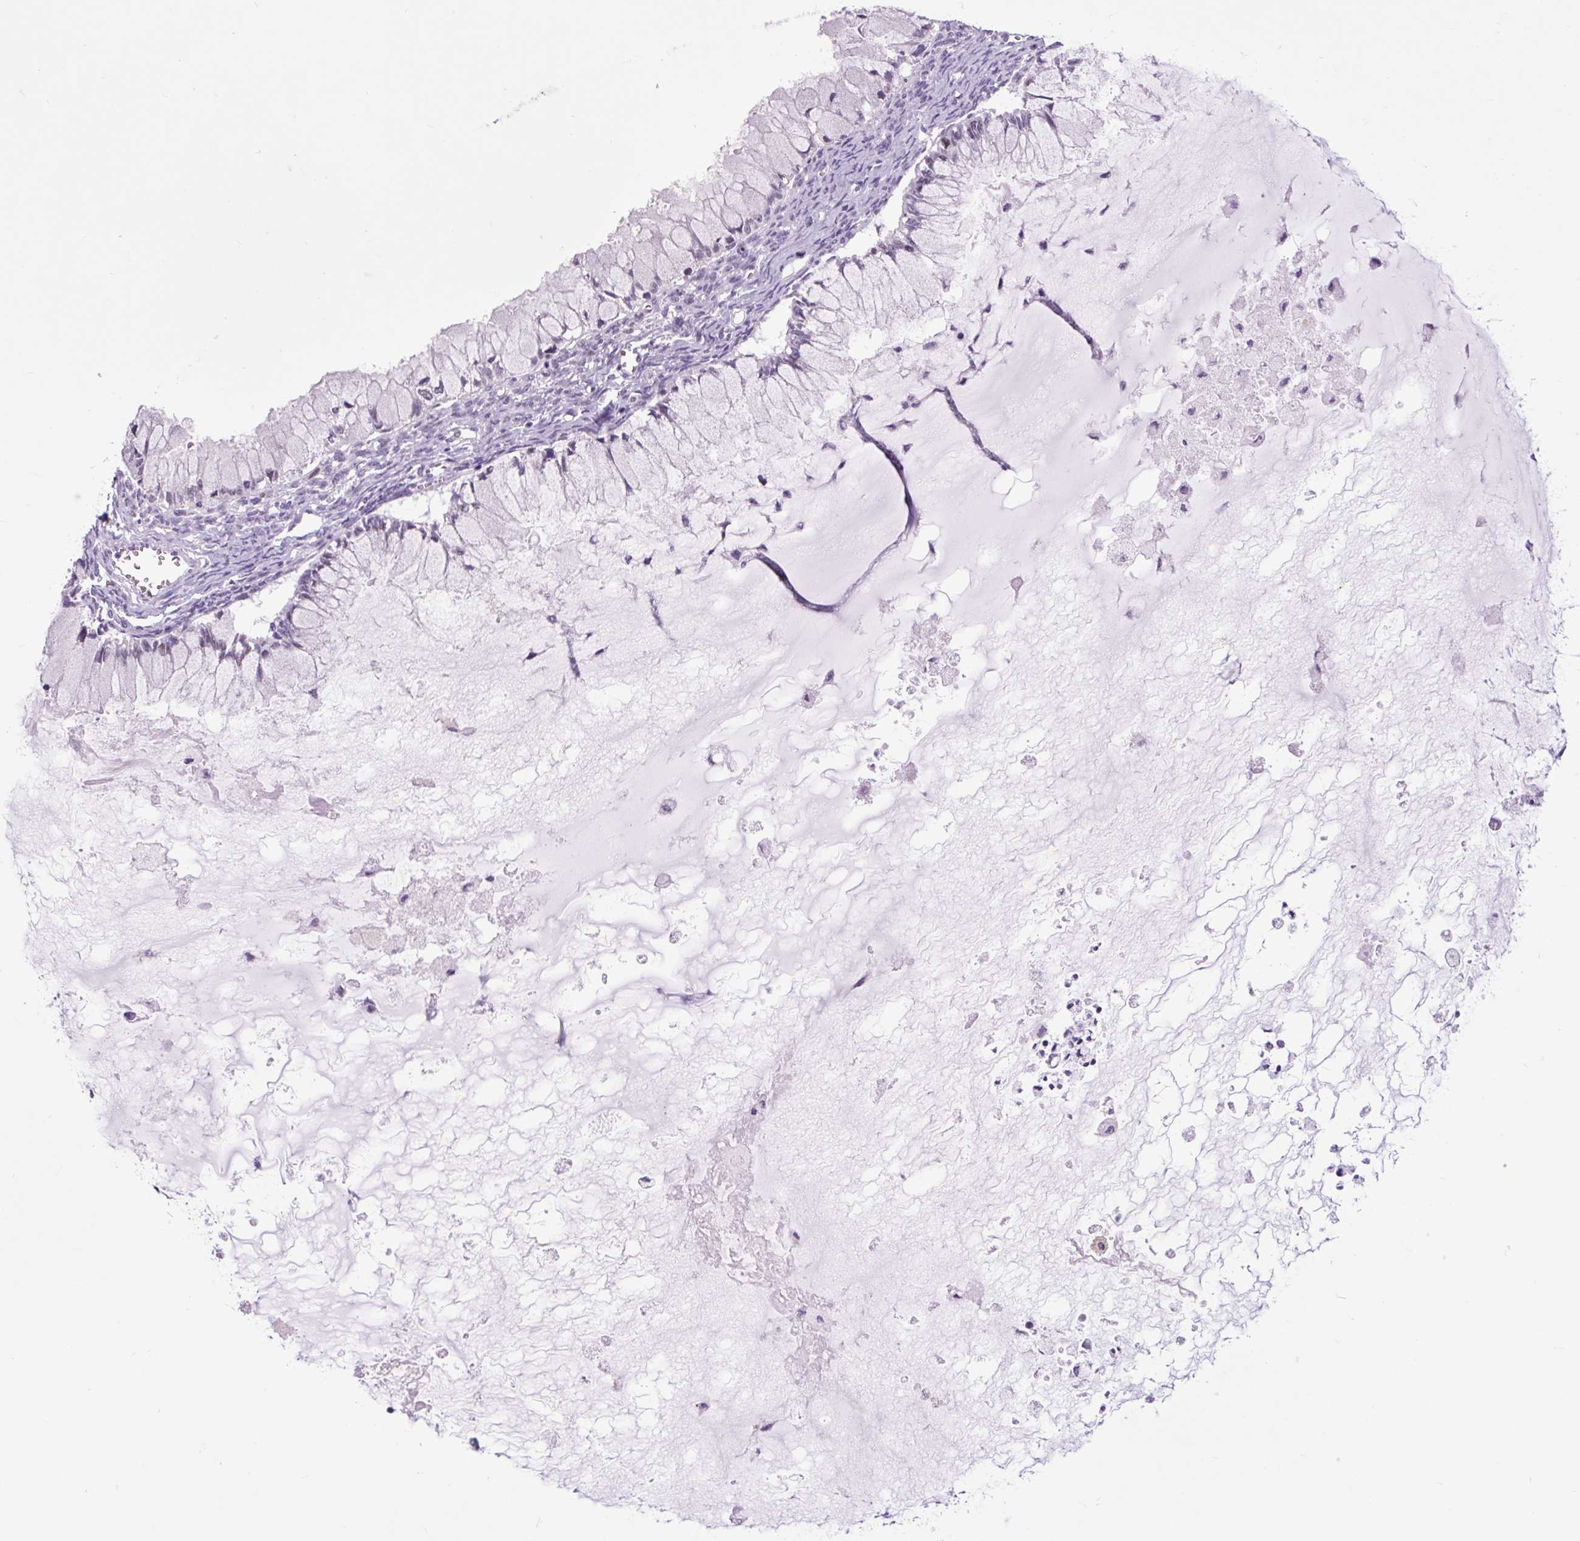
{"staining": {"intensity": "negative", "quantity": "none", "location": "none"}, "tissue": "ovarian cancer", "cell_type": "Tumor cells", "image_type": "cancer", "snomed": [{"axis": "morphology", "description": "Cystadenocarcinoma, mucinous, NOS"}, {"axis": "topography", "description": "Ovary"}], "caption": "Tumor cells are negative for protein expression in human ovarian cancer.", "gene": "CLK2", "patient": {"sex": "female", "age": 34}}